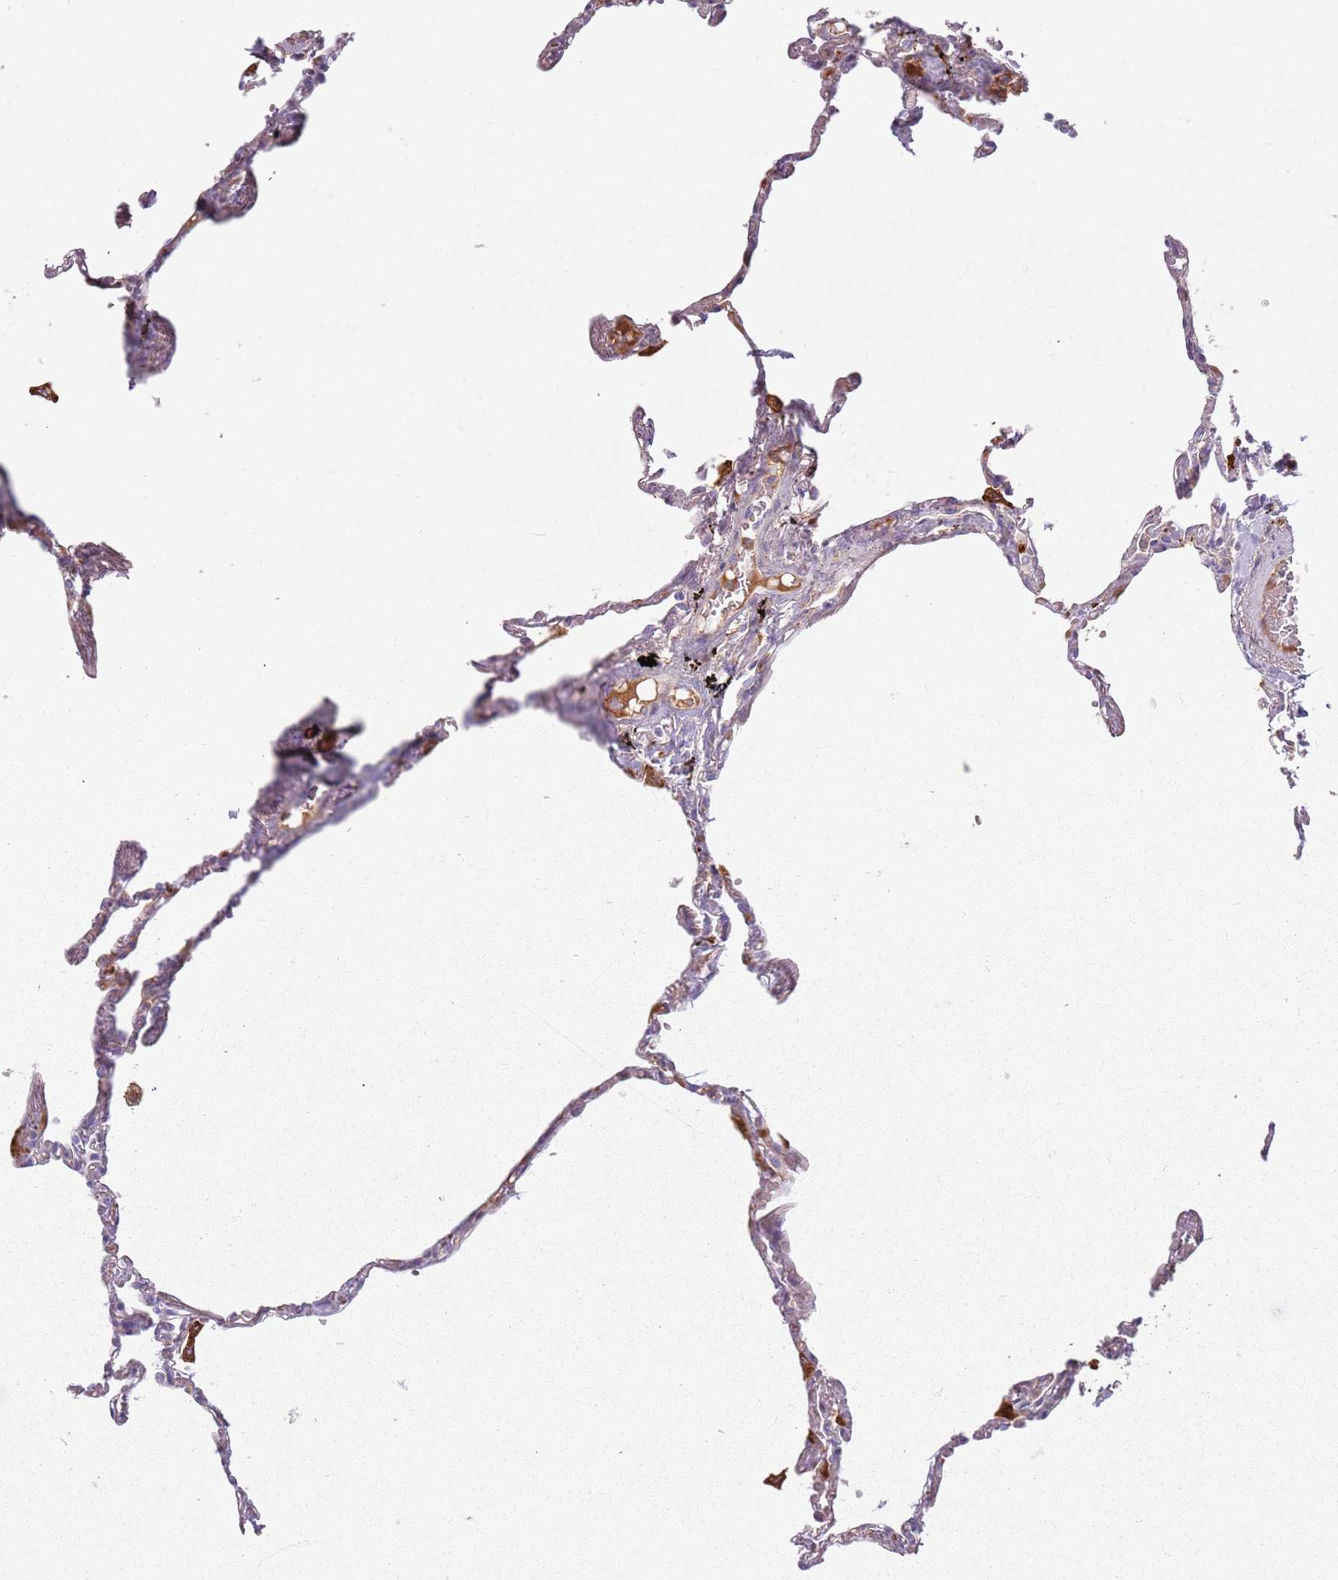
{"staining": {"intensity": "negative", "quantity": "none", "location": "none"}, "tissue": "lung", "cell_type": "Alveolar cells", "image_type": "normal", "snomed": [{"axis": "morphology", "description": "Normal tissue, NOS"}, {"axis": "topography", "description": "Lung"}], "caption": "A high-resolution histopathology image shows immunohistochemistry (IHC) staining of unremarkable lung, which shows no significant staining in alveolar cells.", "gene": "COLGALT1", "patient": {"sex": "female", "age": 67}}